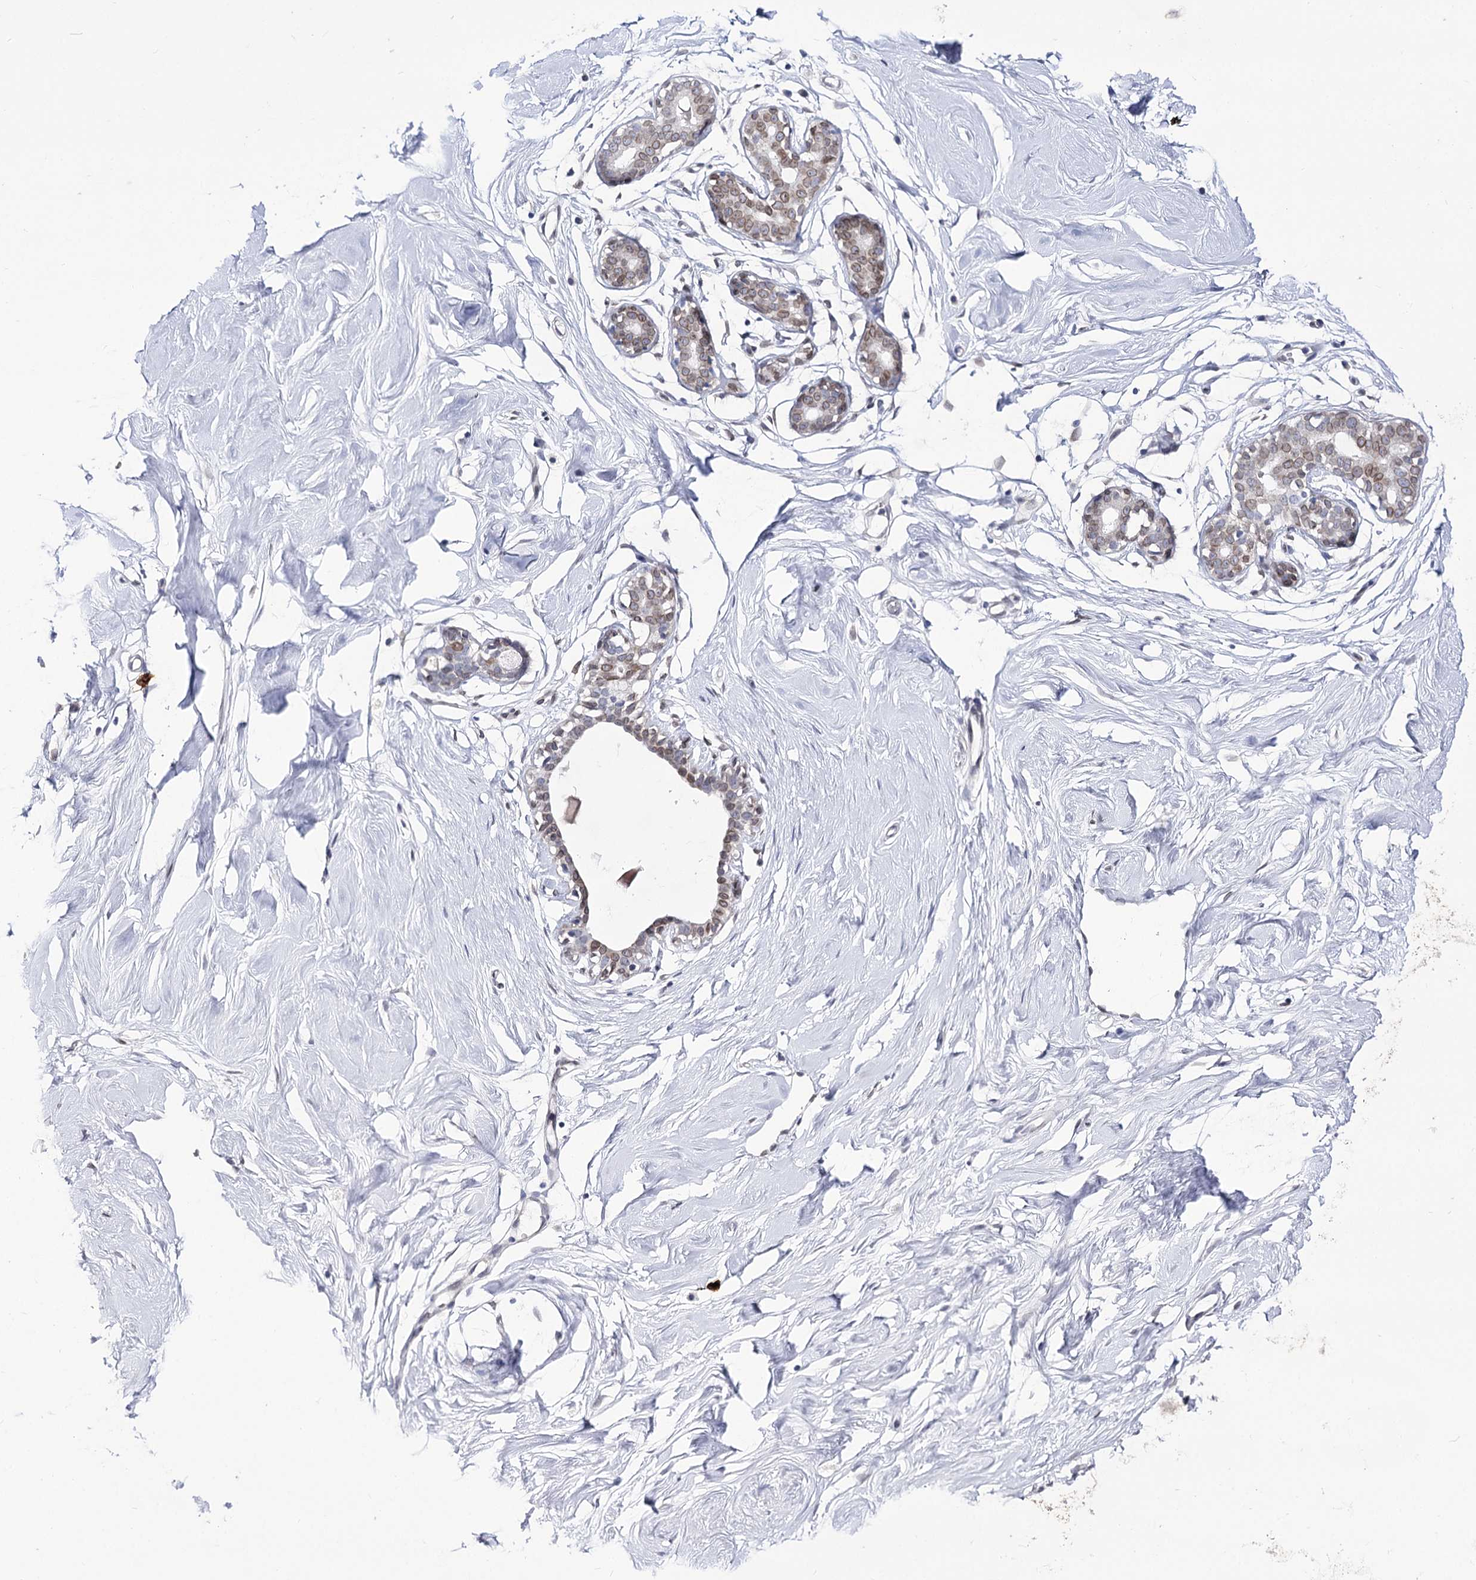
{"staining": {"intensity": "negative", "quantity": "none", "location": "none"}, "tissue": "breast", "cell_type": "Adipocytes", "image_type": "normal", "snomed": [{"axis": "morphology", "description": "Normal tissue, NOS"}, {"axis": "morphology", "description": "Adenoma, NOS"}, {"axis": "topography", "description": "Breast"}], "caption": "Immunohistochemistry (IHC) photomicrograph of unremarkable breast: breast stained with DAB (3,3'-diaminobenzidine) exhibits no significant protein positivity in adipocytes.", "gene": "TMEM201", "patient": {"sex": "female", "age": 23}}